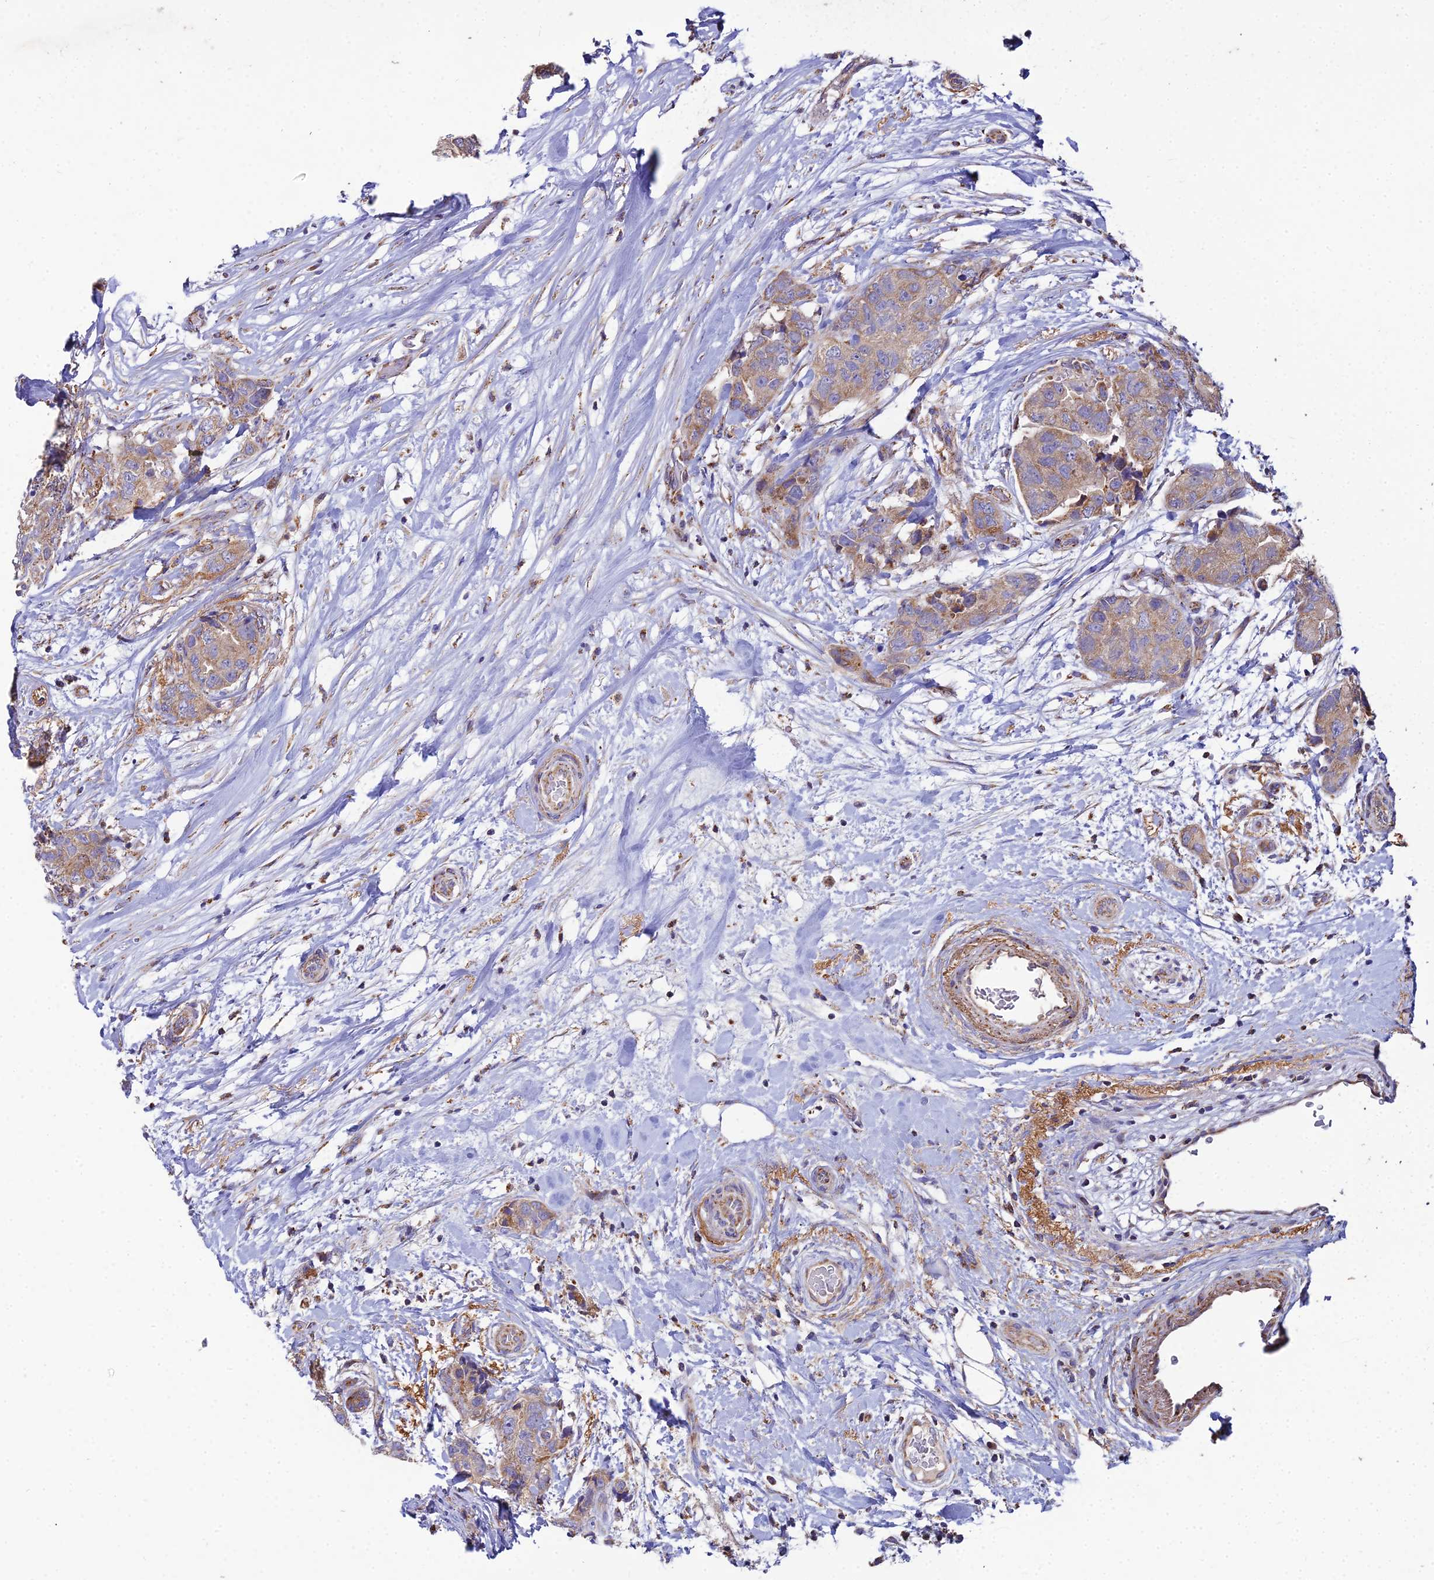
{"staining": {"intensity": "weak", "quantity": ">75%", "location": "cytoplasmic/membranous"}, "tissue": "breast cancer", "cell_type": "Tumor cells", "image_type": "cancer", "snomed": [{"axis": "morphology", "description": "Duct carcinoma"}, {"axis": "topography", "description": "Breast"}], "caption": "Approximately >75% of tumor cells in human infiltrating ductal carcinoma (breast) display weak cytoplasmic/membranous protein positivity as visualized by brown immunohistochemical staining.", "gene": "NIPSNAP3A", "patient": {"sex": "female", "age": 62}}